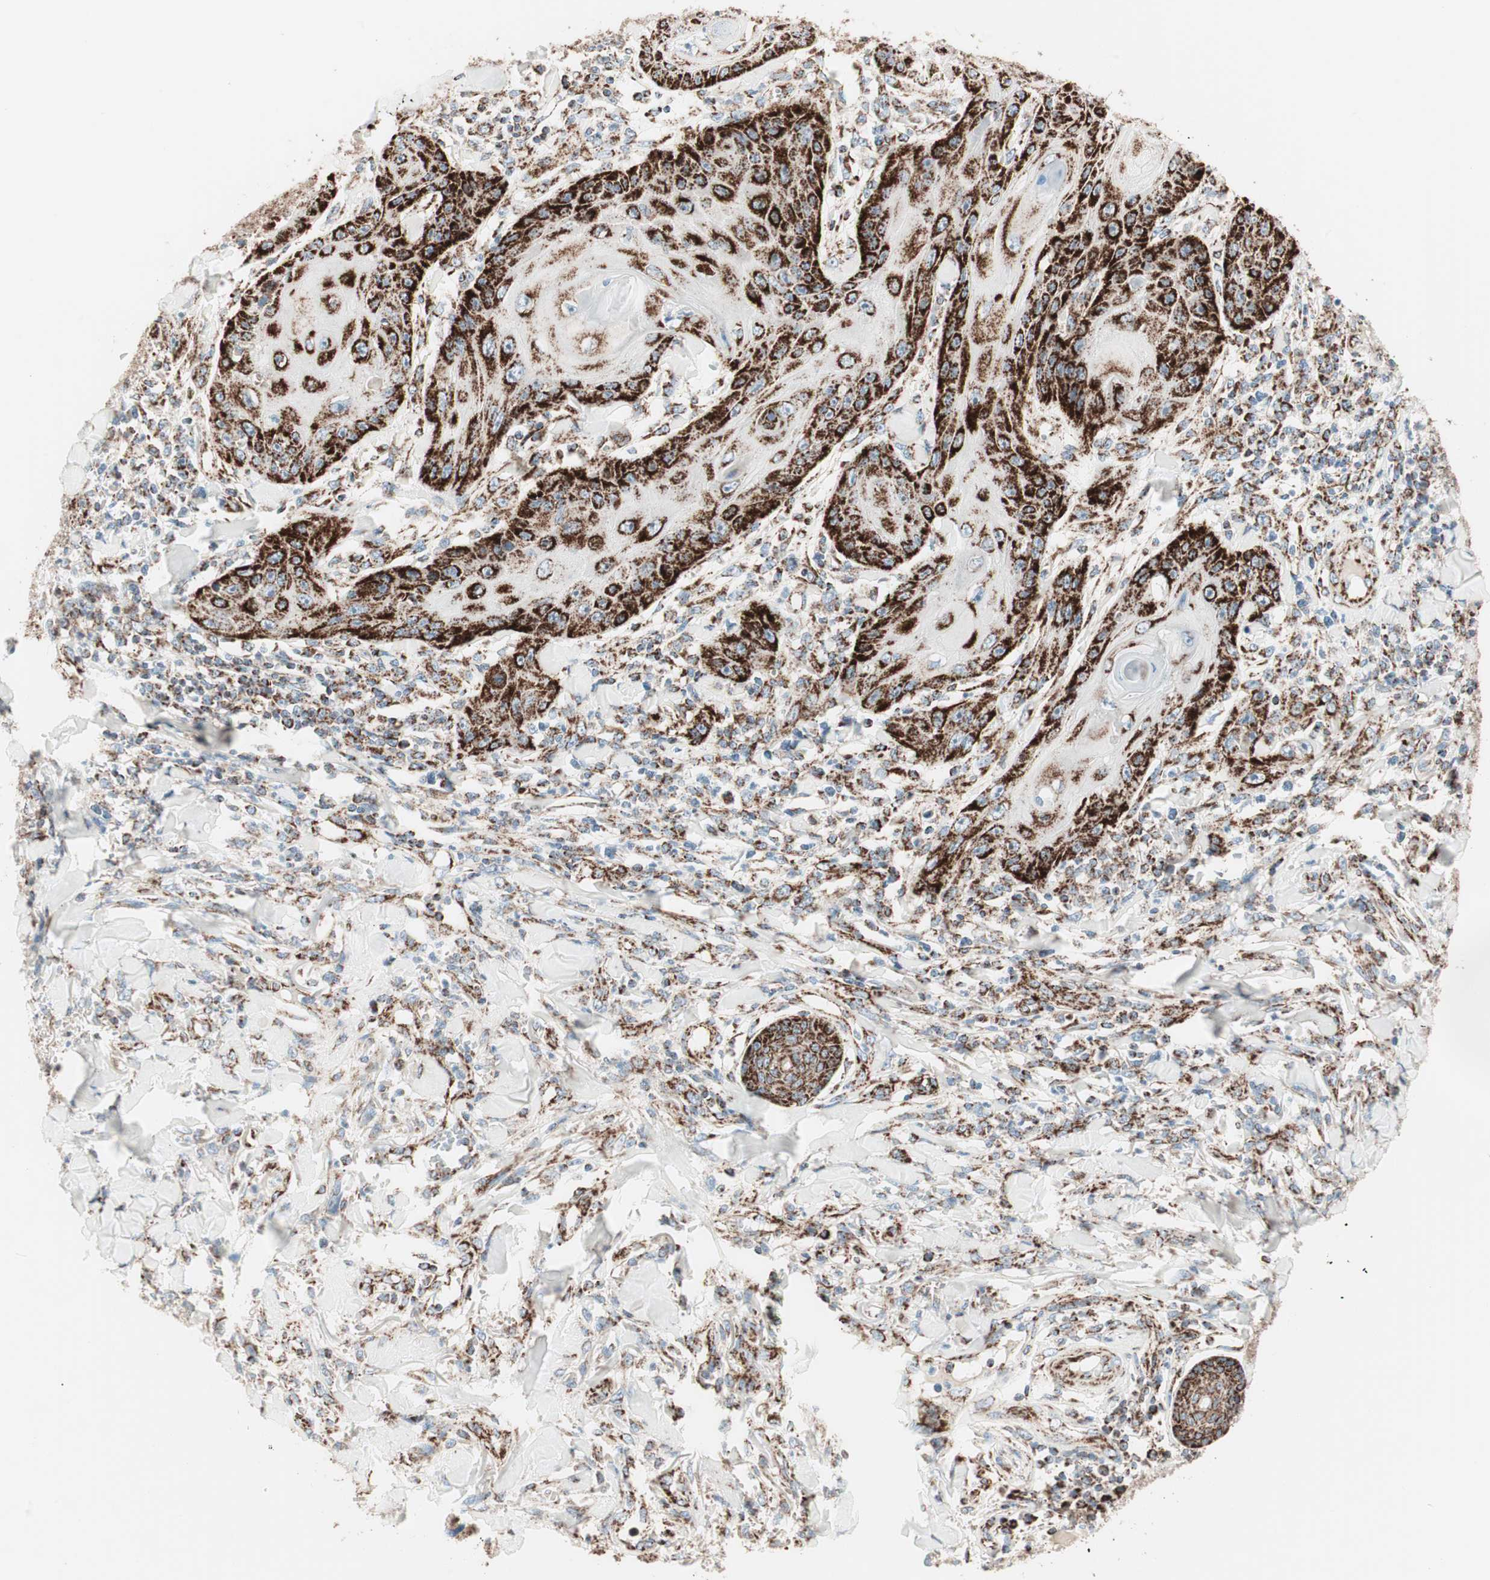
{"staining": {"intensity": "strong", "quantity": ">75%", "location": "cytoplasmic/membranous"}, "tissue": "skin cancer", "cell_type": "Tumor cells", "image_type": "cancer", "snomed": [{"axis": "morphology", "description": "Squamous cell carcinoma, NOS"}, {"axis": "topography", "description": "Skin"}], "caption": "A micrograph showing strong cytoplasmic/membranous staining in about >75% of tumor cells in skin squamous cell carcinoma, as visualized by brown immunohistochemical staining.", "gene": "TOMM20", "patient": {"sex": "female", "age": 78}}